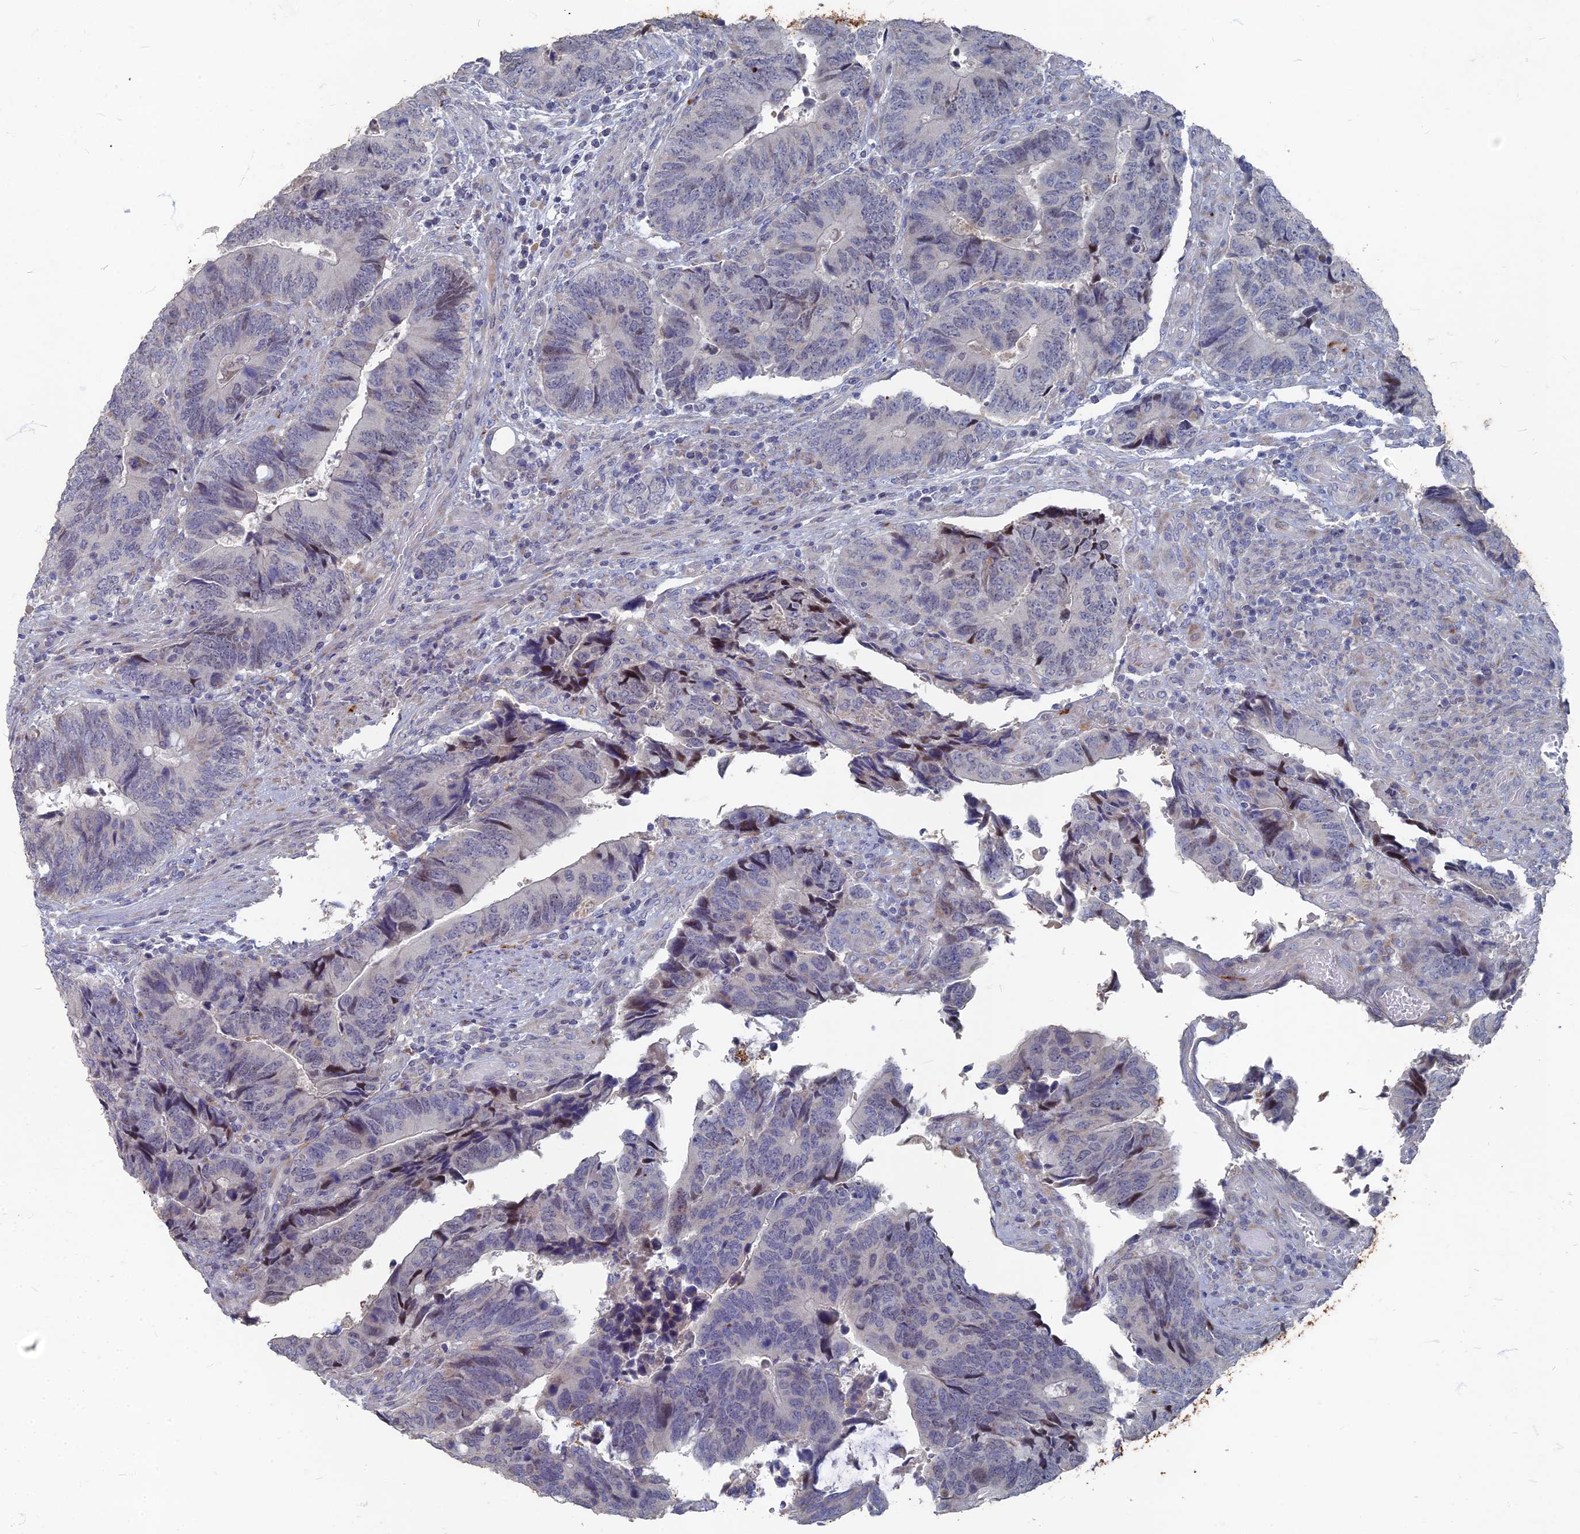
{"staining": {"intensity": "negative", "quantity": "none", "location": "none"}, "tissue": "colorectal cancer", "cell_type": "Tumor cells", "image_type": "cancer", "snomed": [{"axis": "morphology", "description": "Adenocarcinoma, NOS"}, {"axis": "topography", "description": "Colon"}], "caption": "This is an immunohistochemistry (IHC) micrograph of colorectal cancer (adenocarcinoma). There is no staining in tumor cells.", "gene": "TMEM128", "patient": {"sex": "male", "age": 87}}